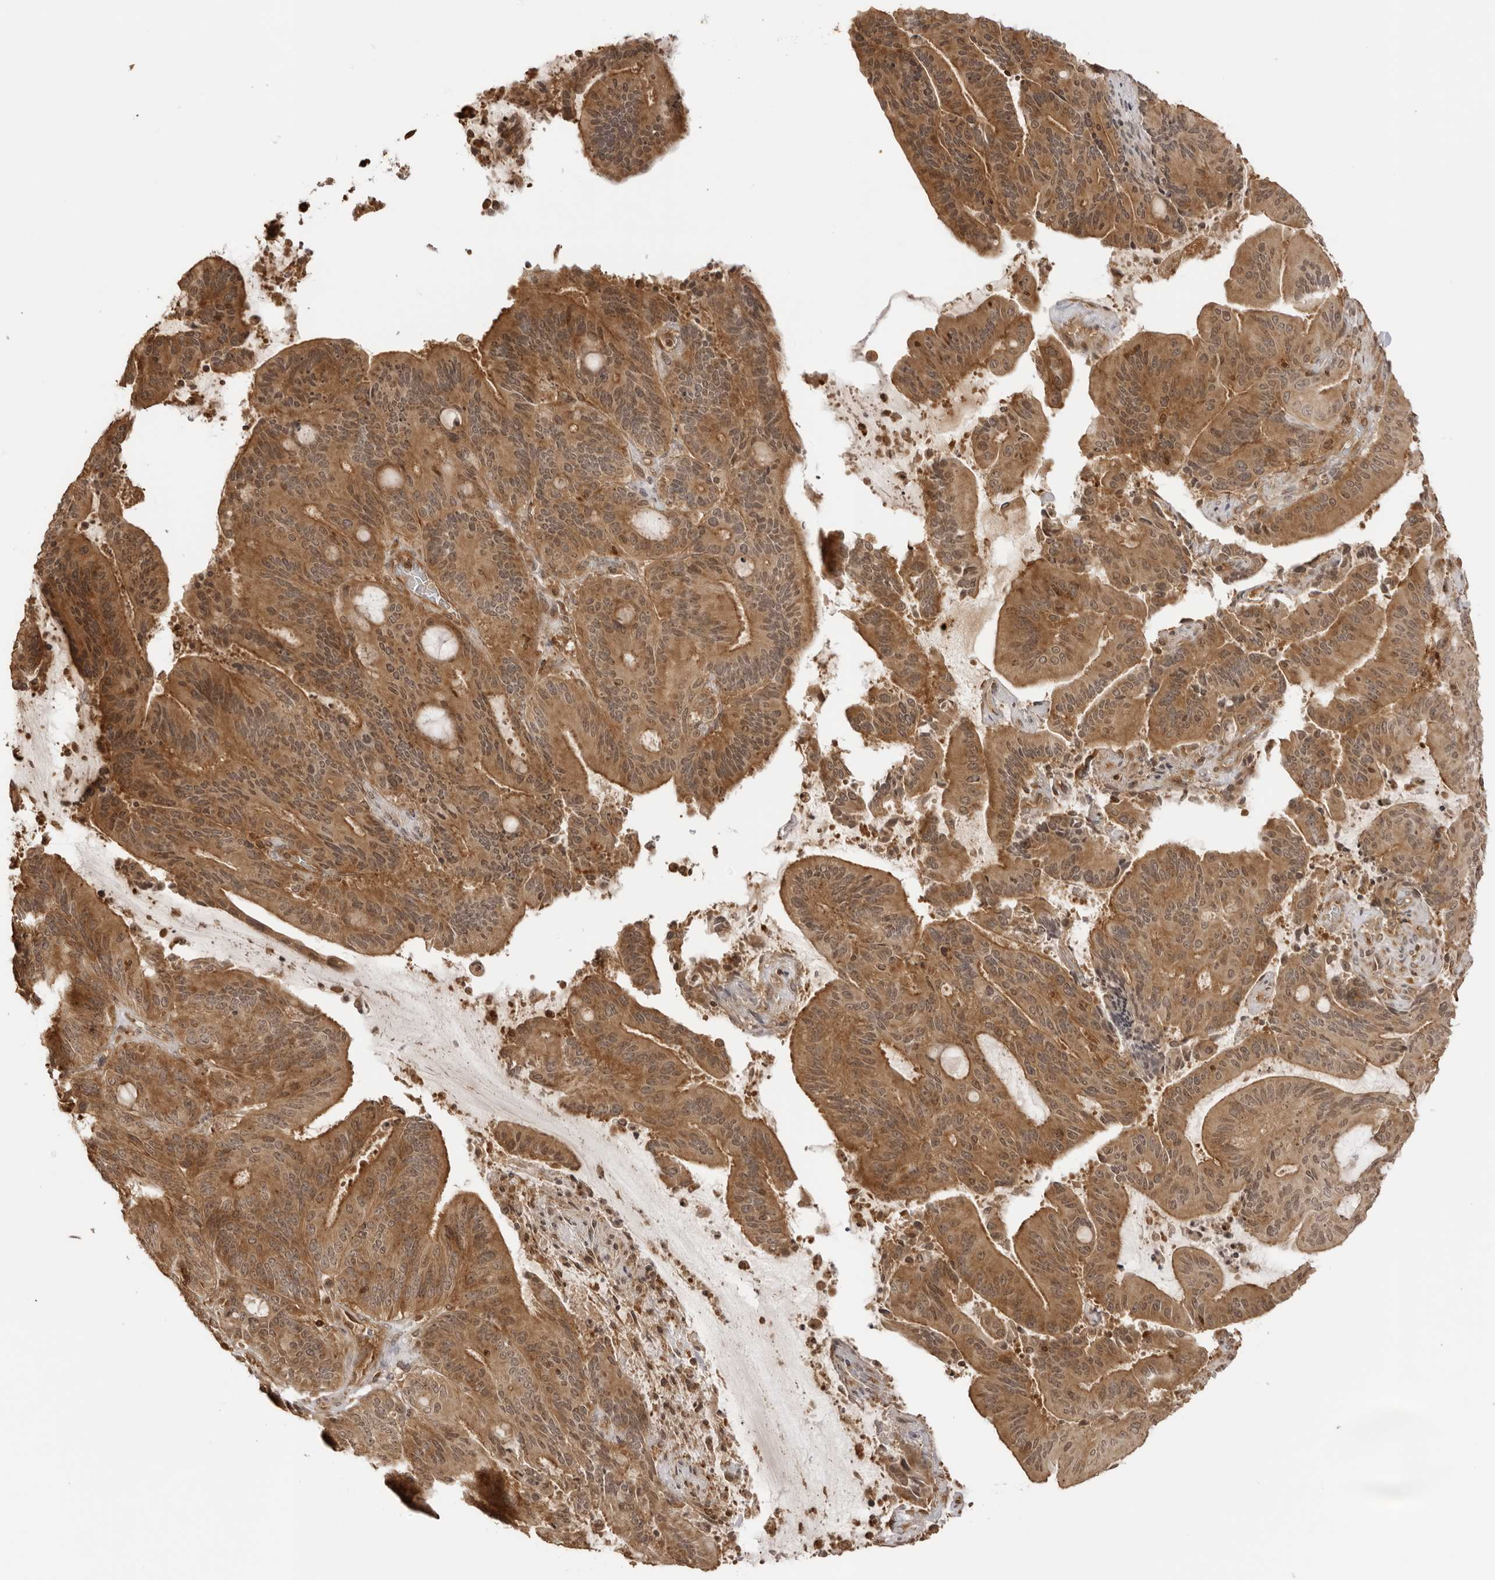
{"staining": {"intensity": "strong", "quantity": ">75%", "location": "cytoplasmic/membranous"}, "tissue": "liver cancer", "cell_type": "Tumor cells", "image_type": "cancer", "snomed": [{"axis": "morphology", "description": "Normal tissue, NOS"}, {"axis": "morphology", "description": "Cholangiocarcinoma"}, {"axis": "topography", "description": "Liver"}, {"axis": "topography", "description": "Peripheral nerve tissue"}], "caption": "The immunohistochemical stain shows strong cytoplasmic/membranous staining in tumor cells of liver cholangiocarcinoma tissue. (Brightfield microscopy of DAB IHC at high magnification).", "gene": "IKBKE", "patient": {"sex": "female", "age": 73}}